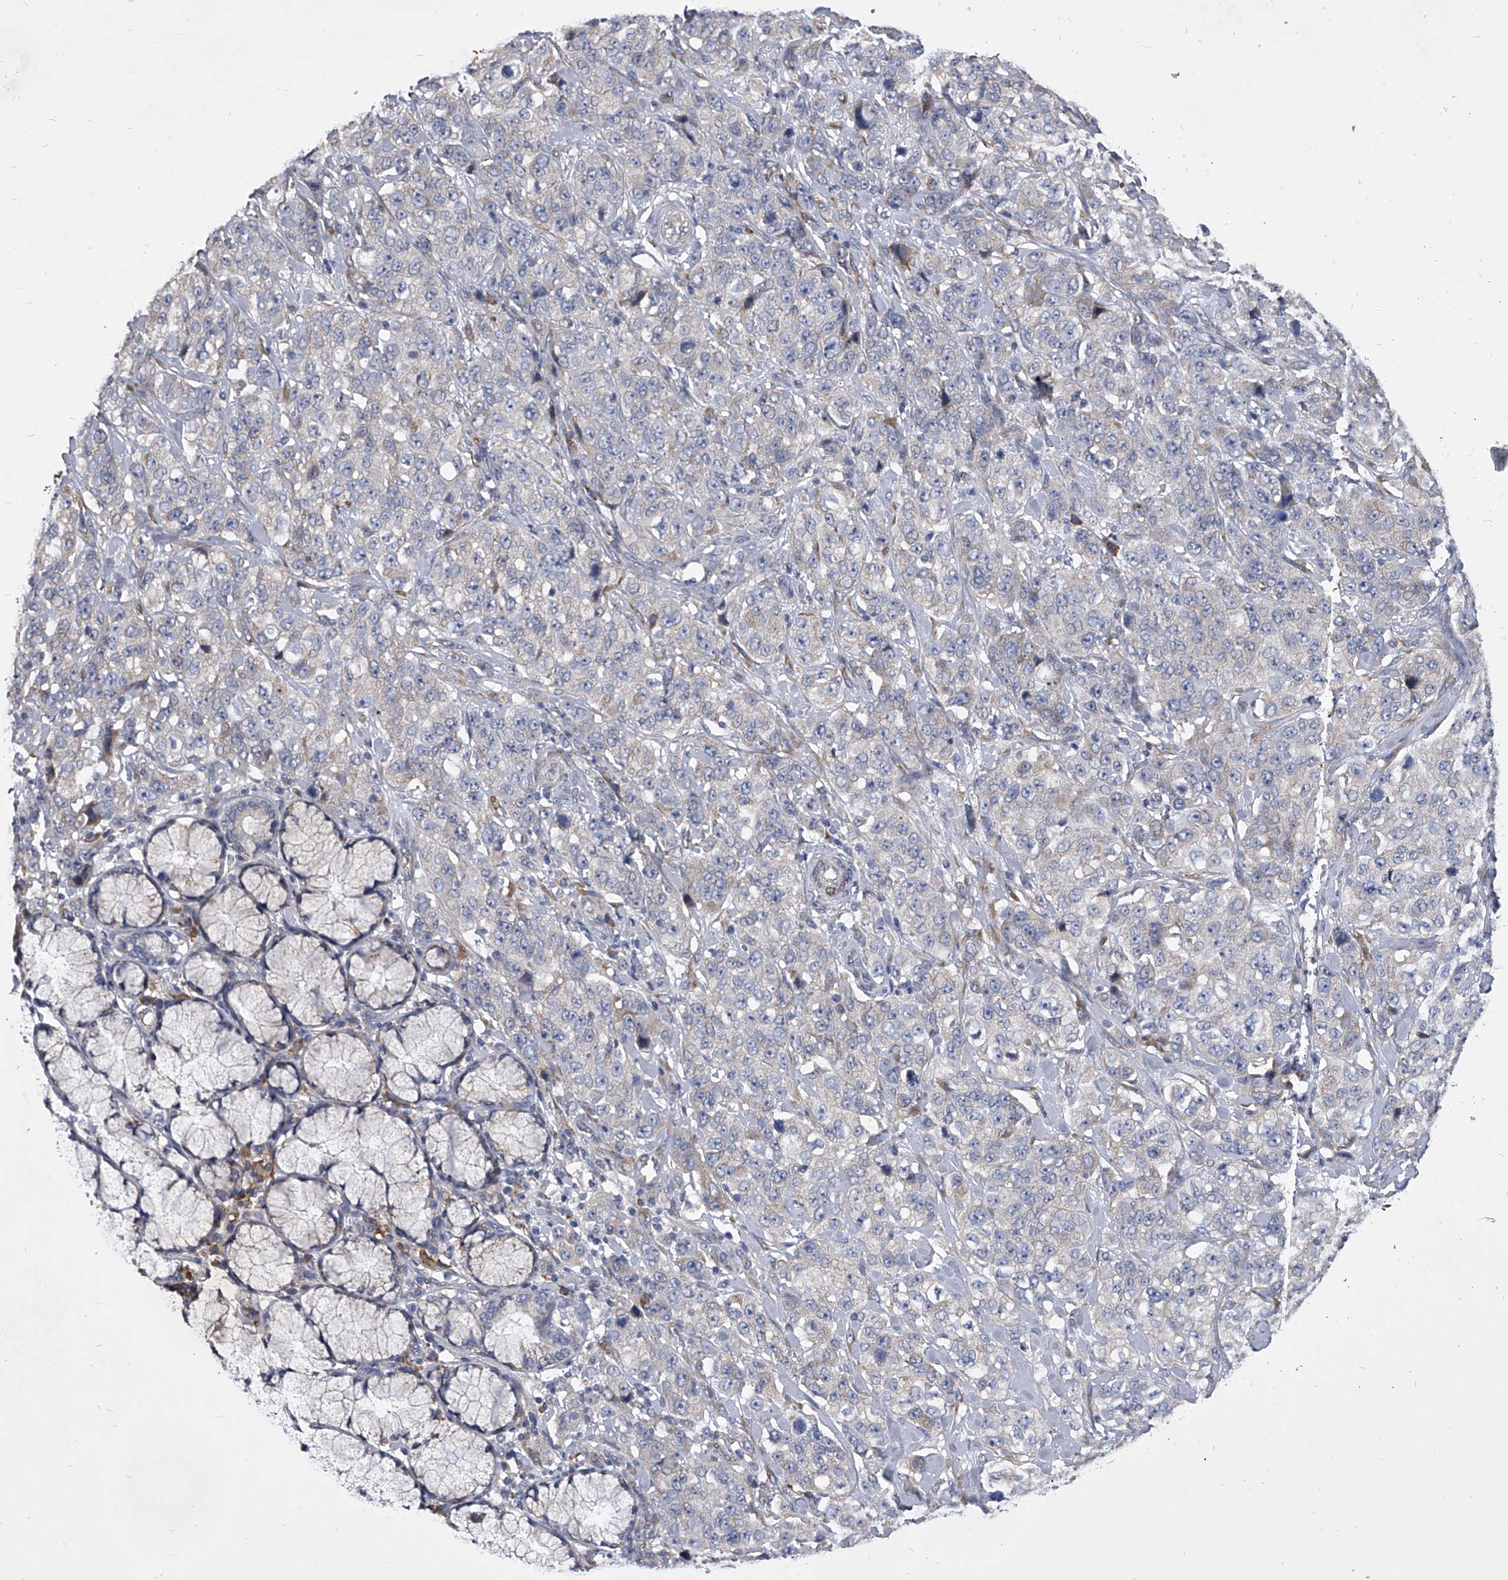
{"staining": {"intensity": "negative", "quantity": "none", "location": "none"}, "tissue": "stomach cancer", "cell_type": "Tumor cells", "image_type": "cancer", "snomed": [{"axis": "morphology", "description": "Adenocarcinoma, NOS"}, {"axis": "topography", "description": "Stomach"}], "caption": "IHC micrograph of human stomach adenocarcinoma stained for a protein (brown), which displays no positivity in tumor cells.", "gene": "CCR4", "patient": {"sex": "male", "age": 48}}